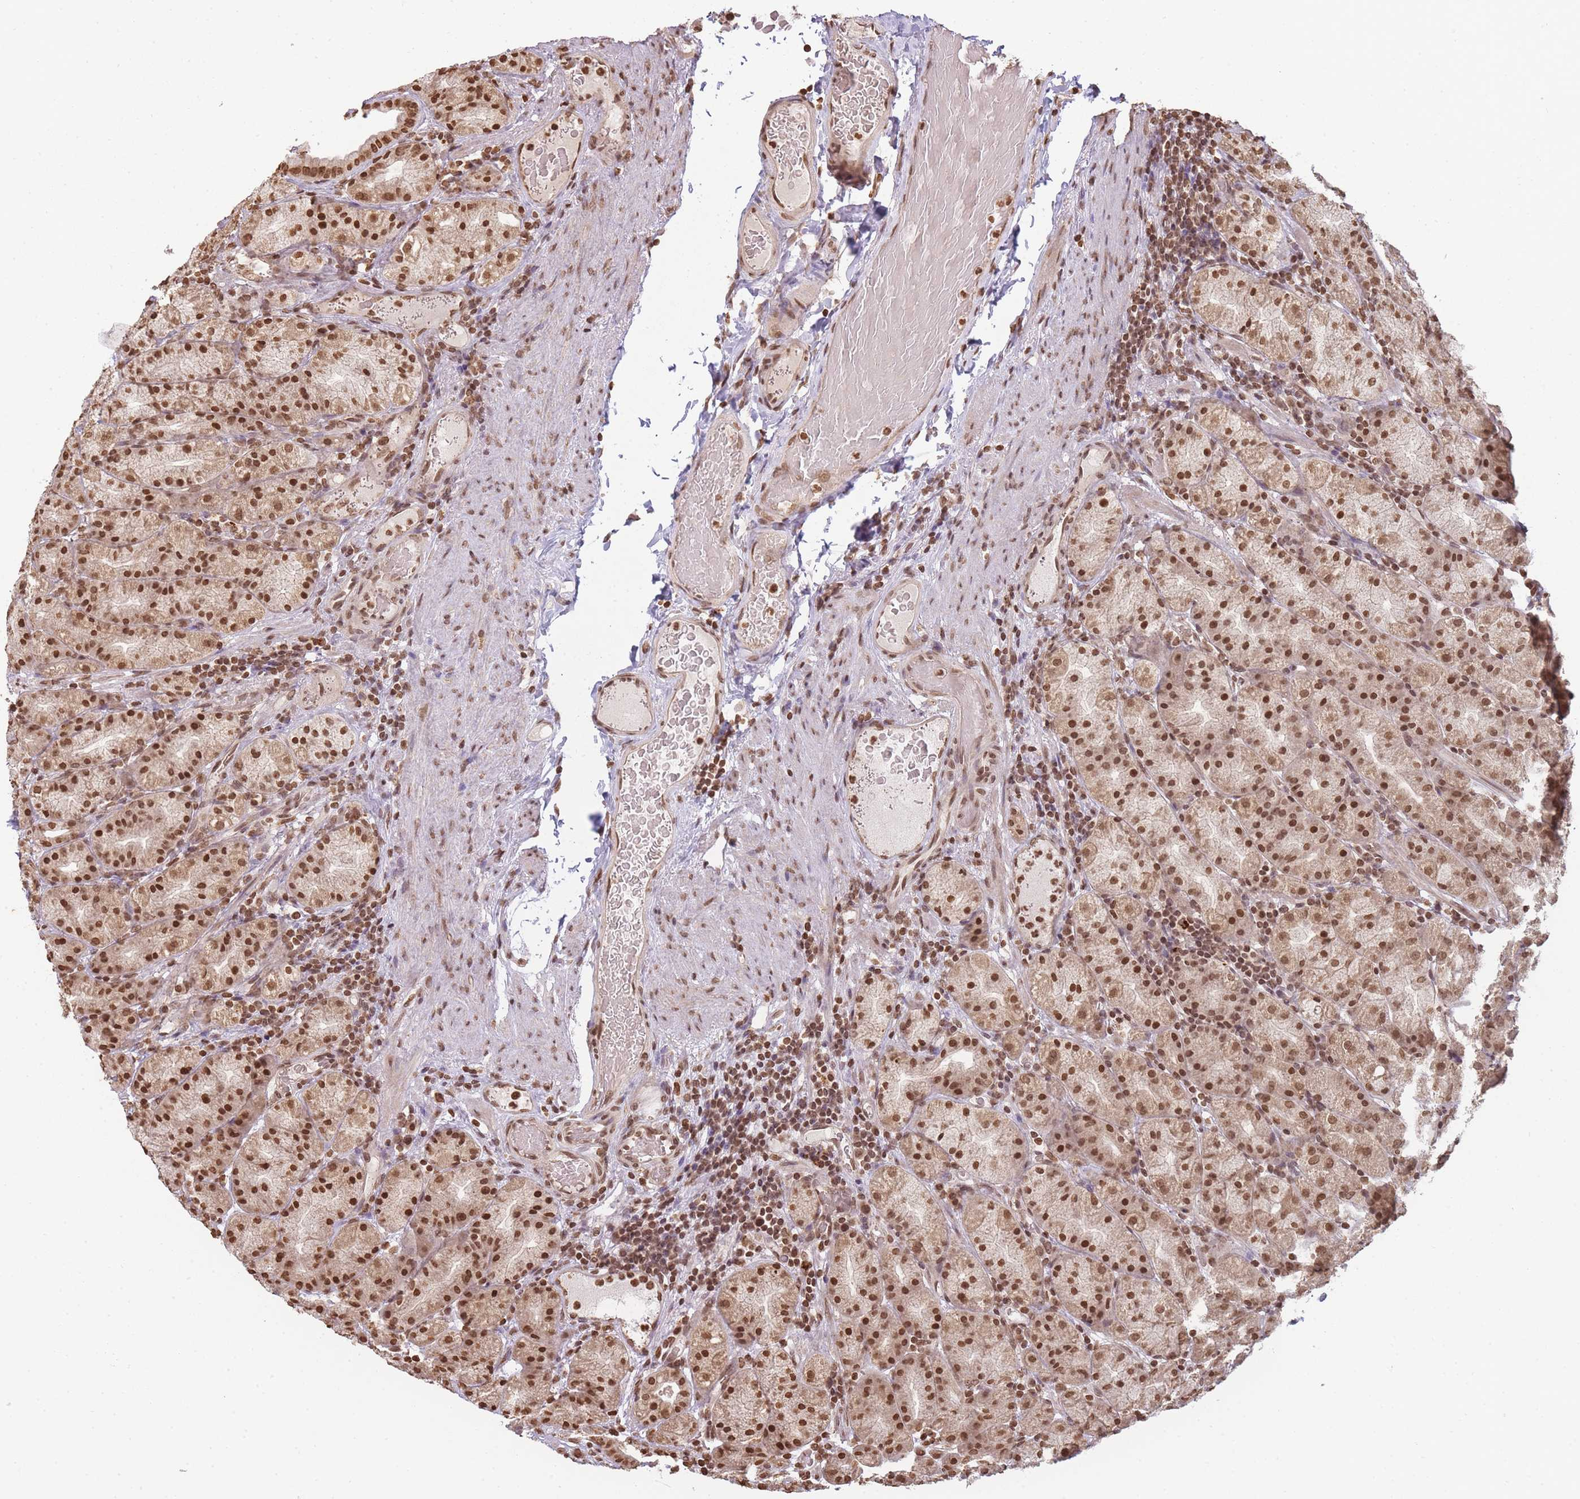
{"staining": {"intensity": "strong", "quantity": ">75%", "location": "cytoplasmic/membranous,nuclear"}, "tissue": "stomach", "cell_type": "Glandular cells", "image_type": "normal", "snomed": [{"axis": "morphology", "description": "Normal tissue, NOS"}, {"axis": "topography", "description": "Stomach, upper"}, {"axis": "topography", "description": "Stomach"}], "caption": "A brown stain highlights strong cytoplasmic/membranous,nuclear expression of a protein in glandular cells of normal stomach. (IHC, brightfield microscopy, high magnification).", "gene": "WWTR1", "patient": {"sex": "male", "age": 68}}